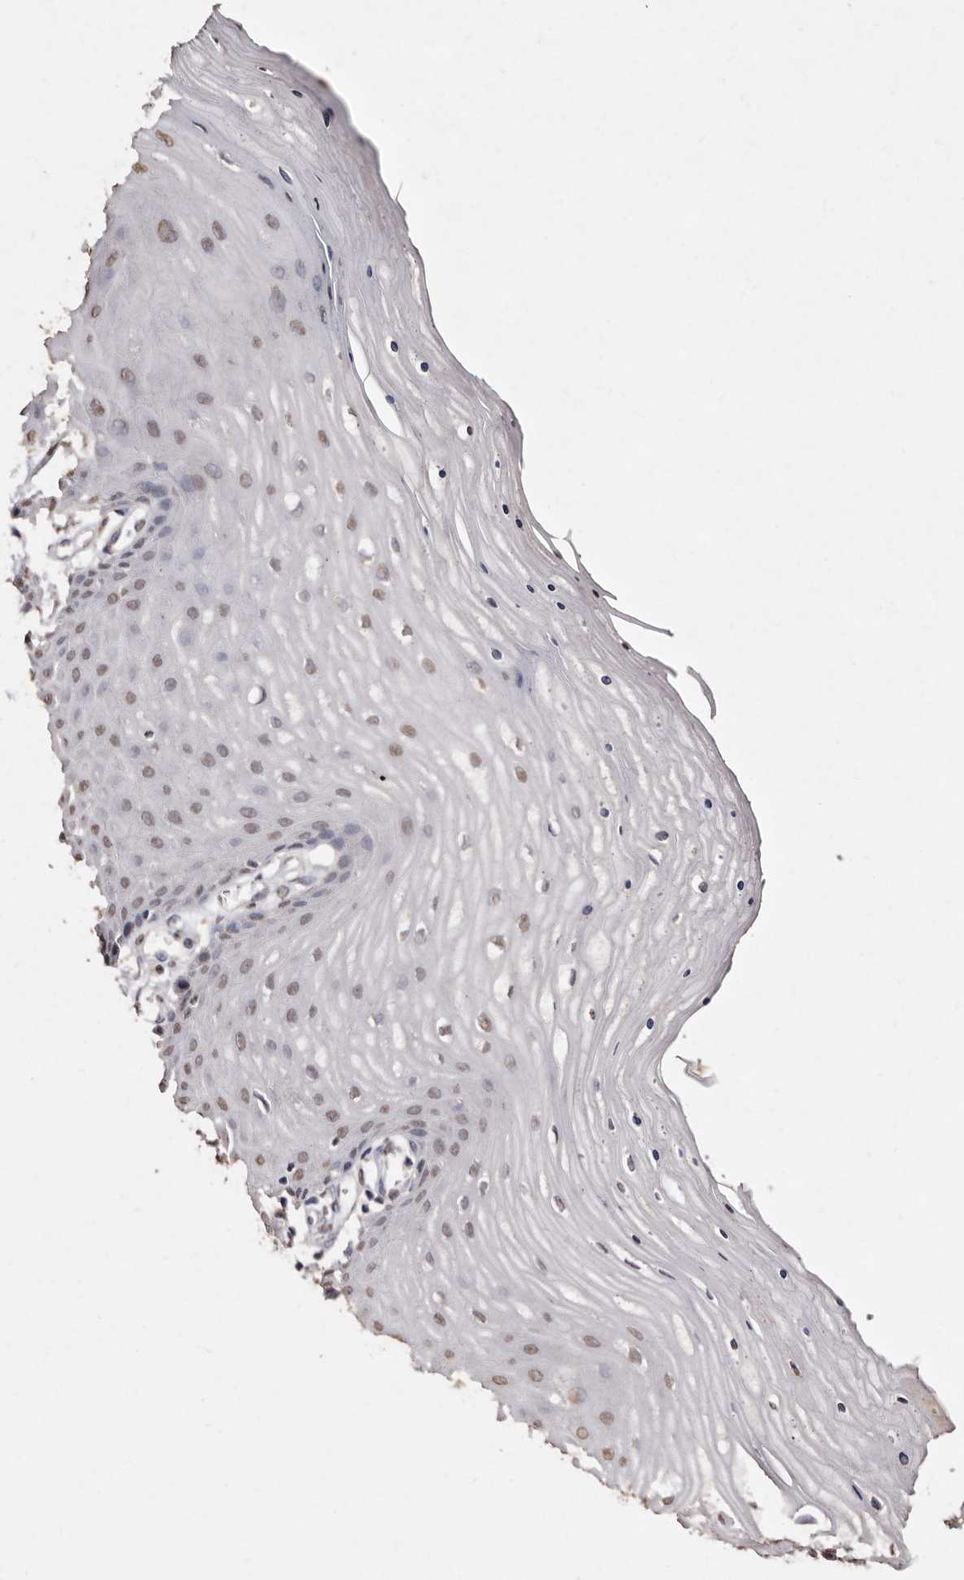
{"staining": {"intensity": "moderate", "quantity": "<25%", "location": "nuclear"}, "tissue": "cervix", "cell_type": "Squamous epithelial cells", "image_type": "normal", "snomed": [{"axis": "morphology", "description": "Normal tissue, NOS"}, {"axis": "topography", "description": "Cervix"}], "caption": "Protein expression analysis of unremarkable human cervix reveals moderate nuclear staining in about <25% of squamous epithelial cells. The protein is stained brown, and the nuclei are stained in blue (DAB IHC with brightfield microscopy, high magnification).", "gene": "ERBB4", "patient": {"sex": "female", "age": 55}}